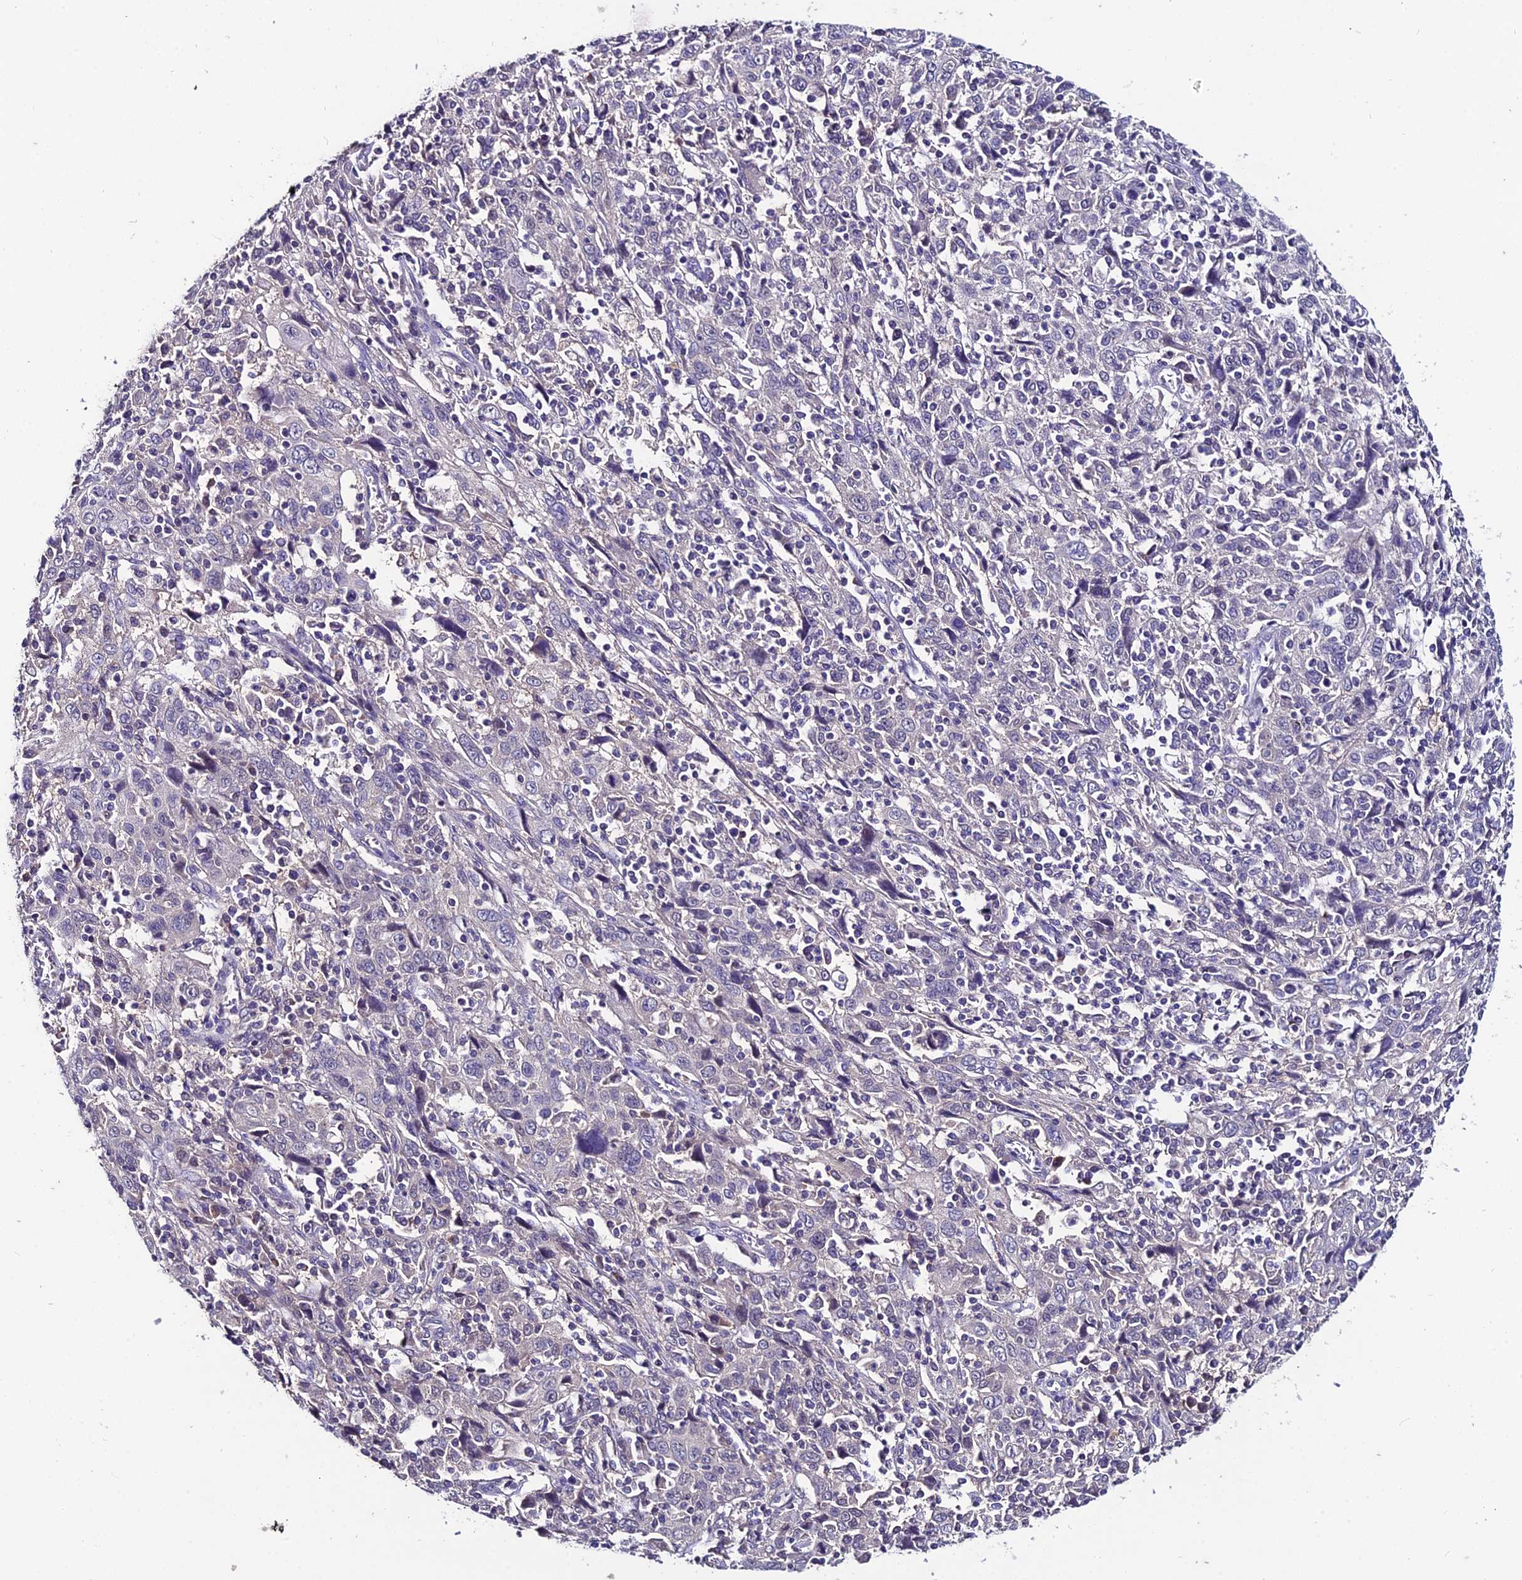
{"staining": {"intensity": "negative", "quantity": "none", "location": "none"}, "tissue": "cervical cancer", "cell_type": "Tumor cells", "image_type": "cancer", "snomed": [{"axis": "morphology", "description": "Squamous cell carcinoma, NOS"}, {"axis": "topography", "description": "Cervix"}], "caption": "Immunohistochemistry of cervical cancer displays no expression in tumor cells. The staining was performed using DAB to visualize the protein expression in brown, while the nuclei were stained in blue with hematoxylin (Magnification: 20x).", "gene": "LGALS7", "patient": {"sex": "female", "age": 46}}